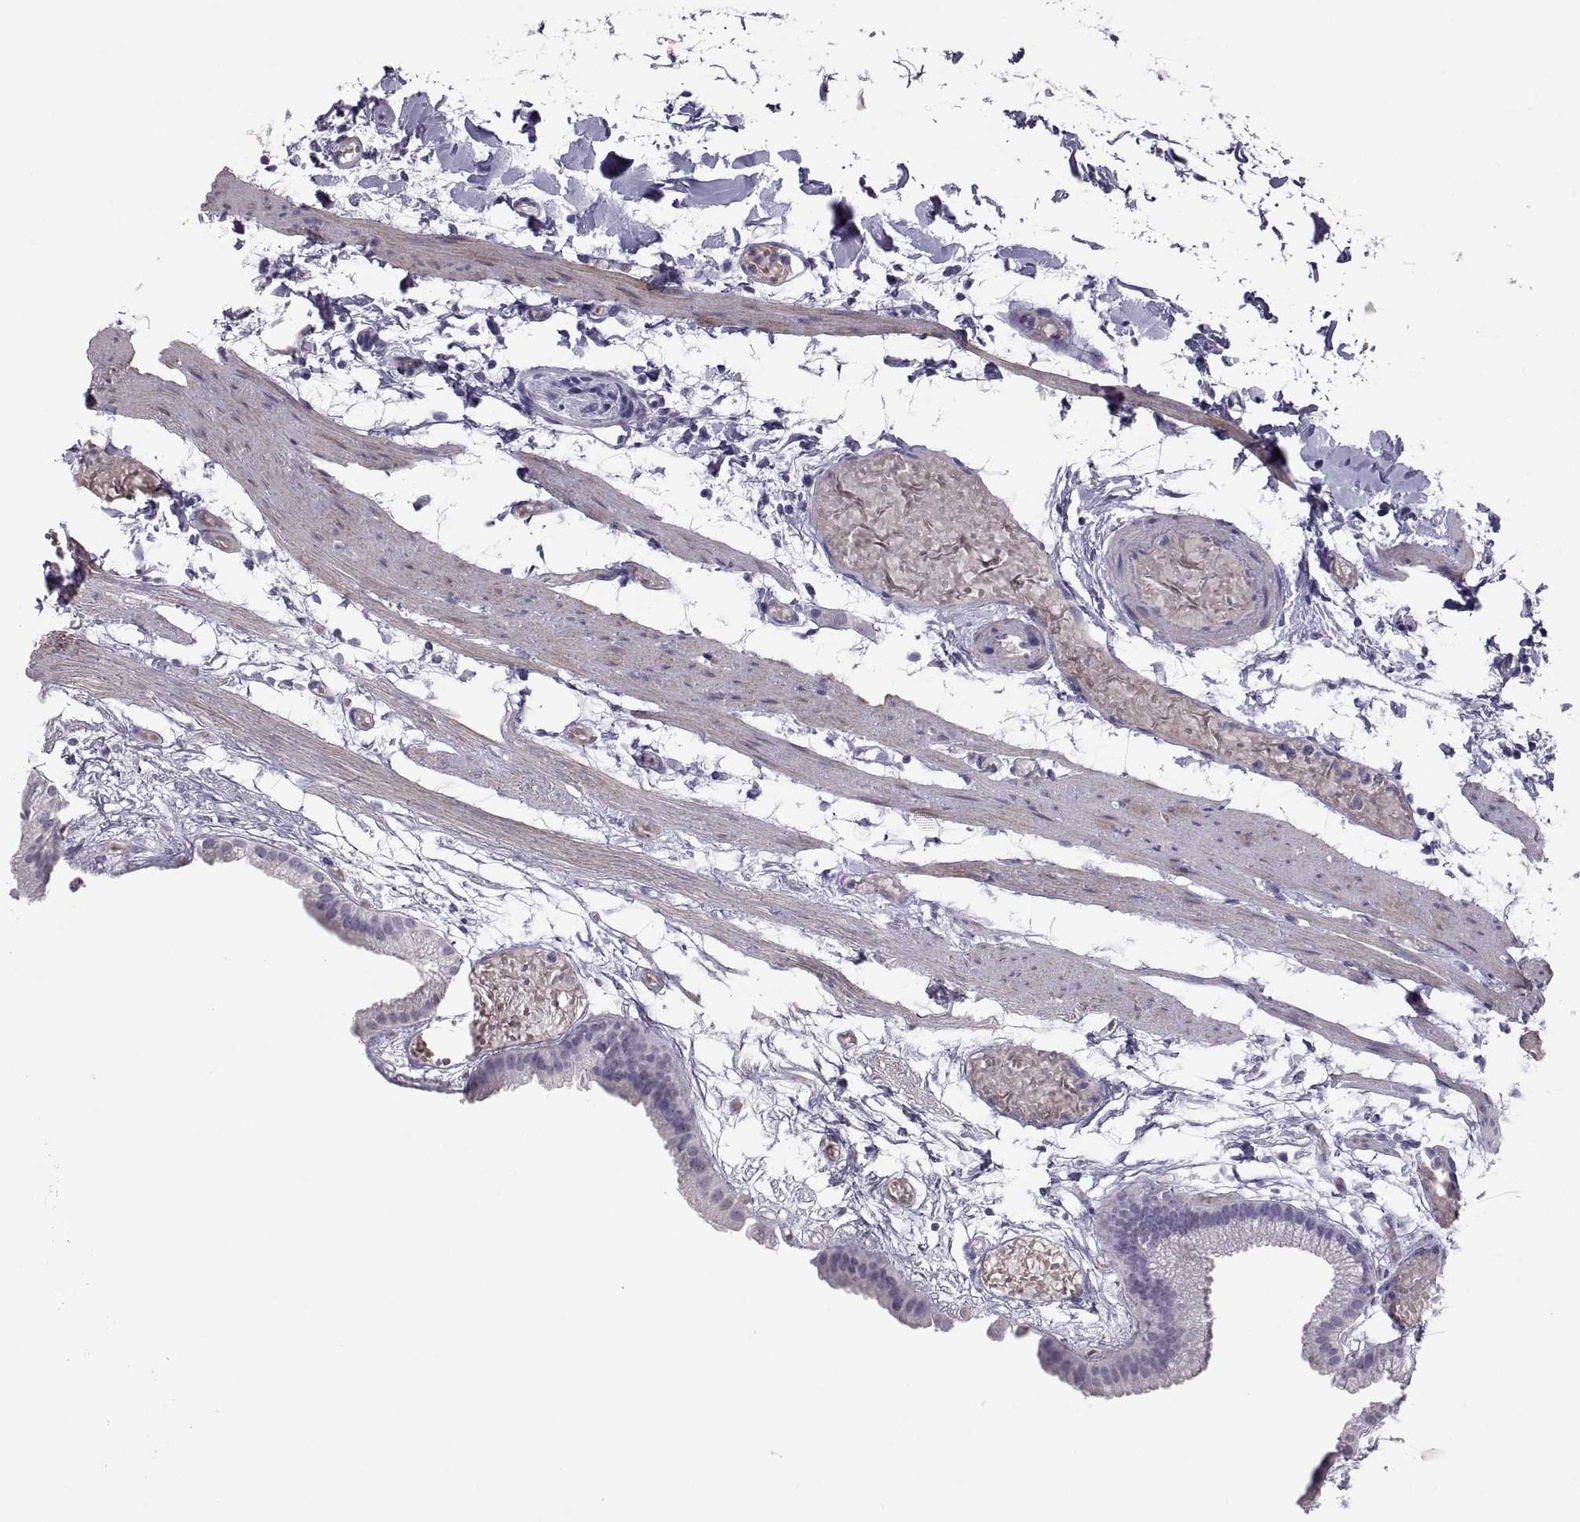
{"staining": {"intensity": "negative", "quantity": "none", "location": "none"}, "tissue": "gallbladder", "cell_type": "Glandular cells", "image_type": "normal", "snomed": [{"axis": "morphology", "description": "Normal tissue, NOS"}, {"axis": "topography", "description": "Gallbladder"}], "caption": "There is no significant staining in glandular cells of gallbladder. (Brightfield microscopy of DAB immunohistochemistry at high magnification).", "gene": "IGSF1", "patient": {"sex": "female", "age": 45}}